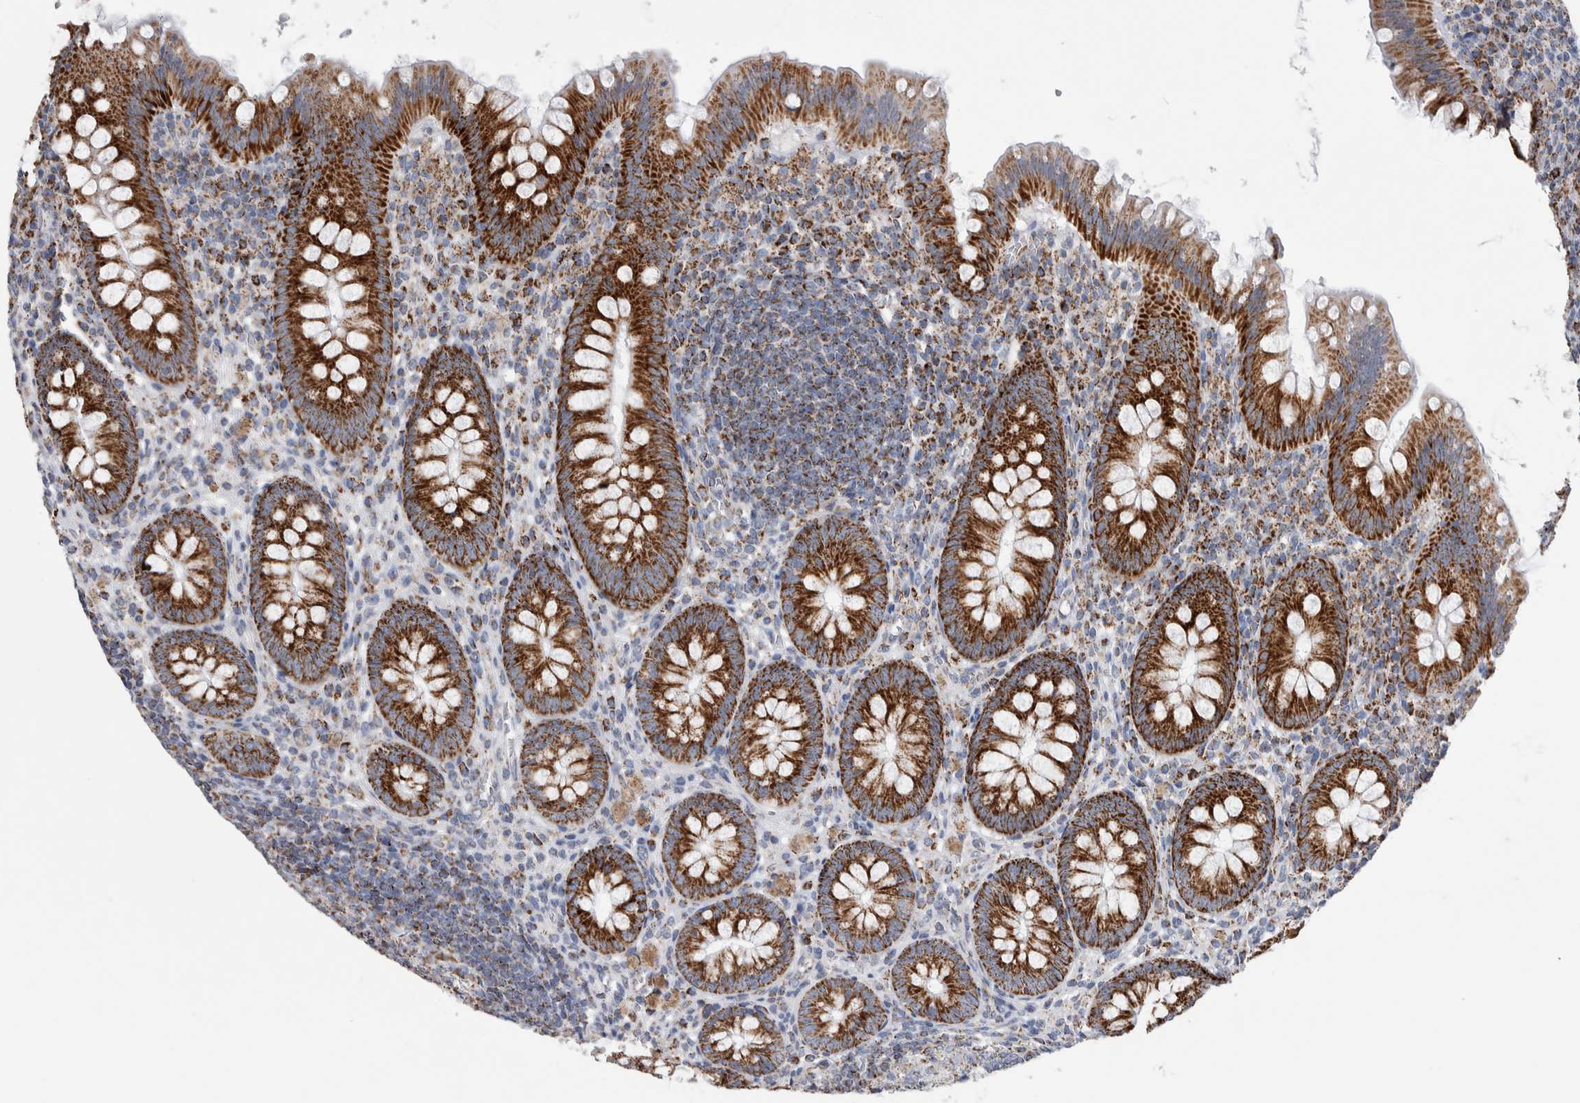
{"staining": {"intensity": "strong", "quantity": ">75%", "location": "cytoplasmic/membranous"}, "tissue": "appendix", "cell_type": "Glandular cells", "image_type": "normal", "snomed": [{"axis": "morphology", "description": "Normal tissue, NOS"}, {"axis": "topography", "description": "Appendix"}], "caption": "Appendix stained with a brown dye shows strong cytoplasmic/membranous positive staining in about >75% of glandular cells.", "gene": "ETFA", "patient": {"sex": "male", "age": 56}}